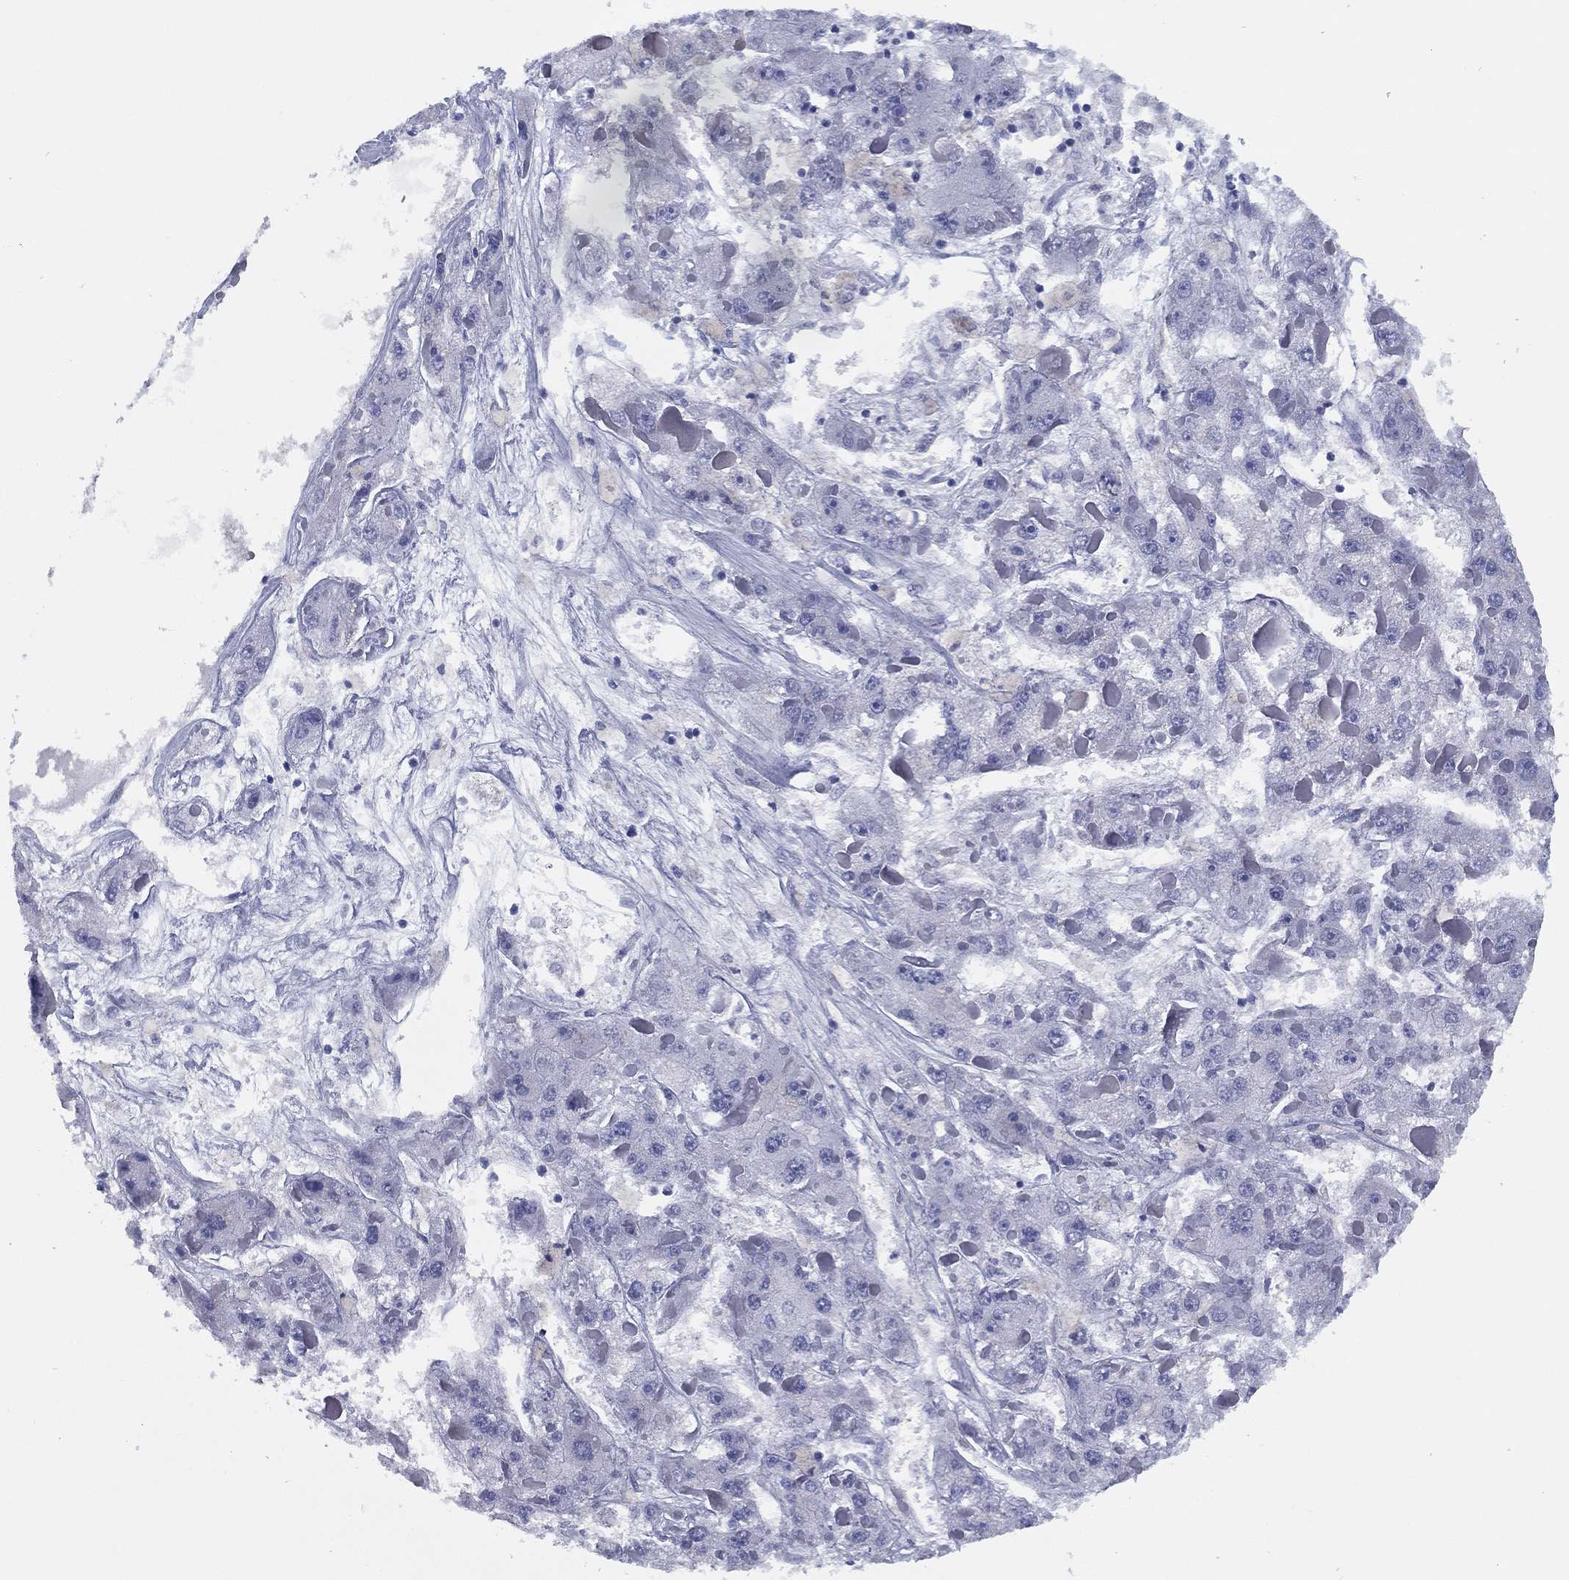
{"staining": {"intensity": "negative", "quantity": "none", "location": "none"}, "tissue": "liver cancer", "cell_type": "Tumor cells", "image_type": "cancer", "snomed": [{"axis": "morphology", "description": "Carcinoma, Hepatocellular, NOS"}, {"axis": "topography", "description": "Liver"}], "caption": "Liver hepatocellular carcinoma was stained to show a protein in brown. There is no significant positivity in tumor cells. Brightfield microscopy of IHC stained with DAB (3,3'-diaminobenzidine) (brown) and hematoxylin (blue), captured at high magnification.", "gene": "TMEM252", "patient": {"sex": "female", "age": 73}}